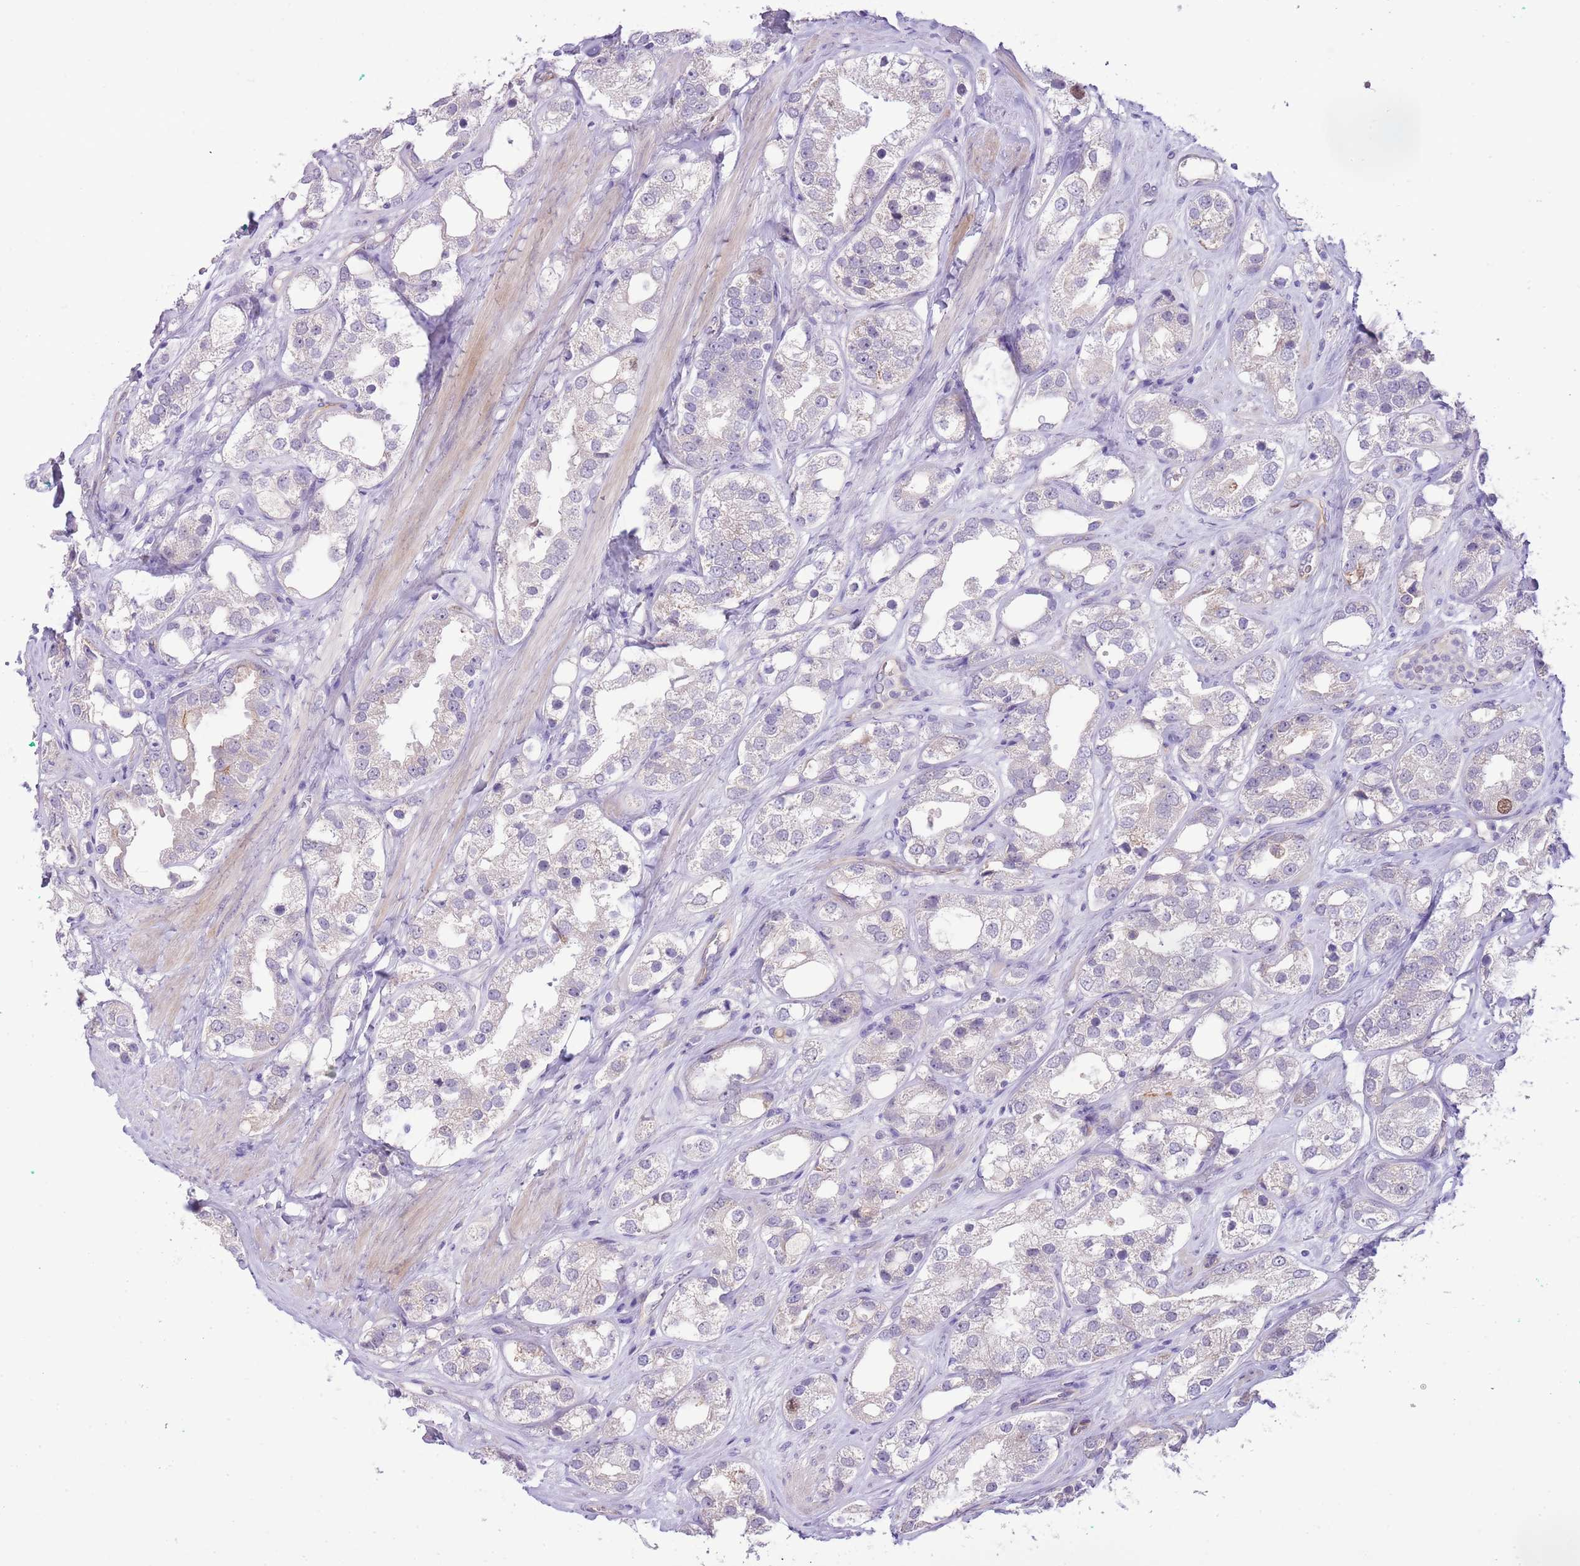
{"staining": {"intensity": "negative", "quantity": "none", "location": "none"}, "tissue": "prostate cancer", "cell_type": "Tumor cells", "image_type": "cancer", "snomed": [{"axis": "morphology", "description": "Adenocarcinoma, NOS"}, {"axis": "topography", "description": "Prostate"}], "caption": "Immunohistochemical staining of prostate cancer (adenocarcinoma) demonstrates no significant staining in tumor cells.", "gene": "FBRSL1", "patient": {"sex": "male", "age": 79}}